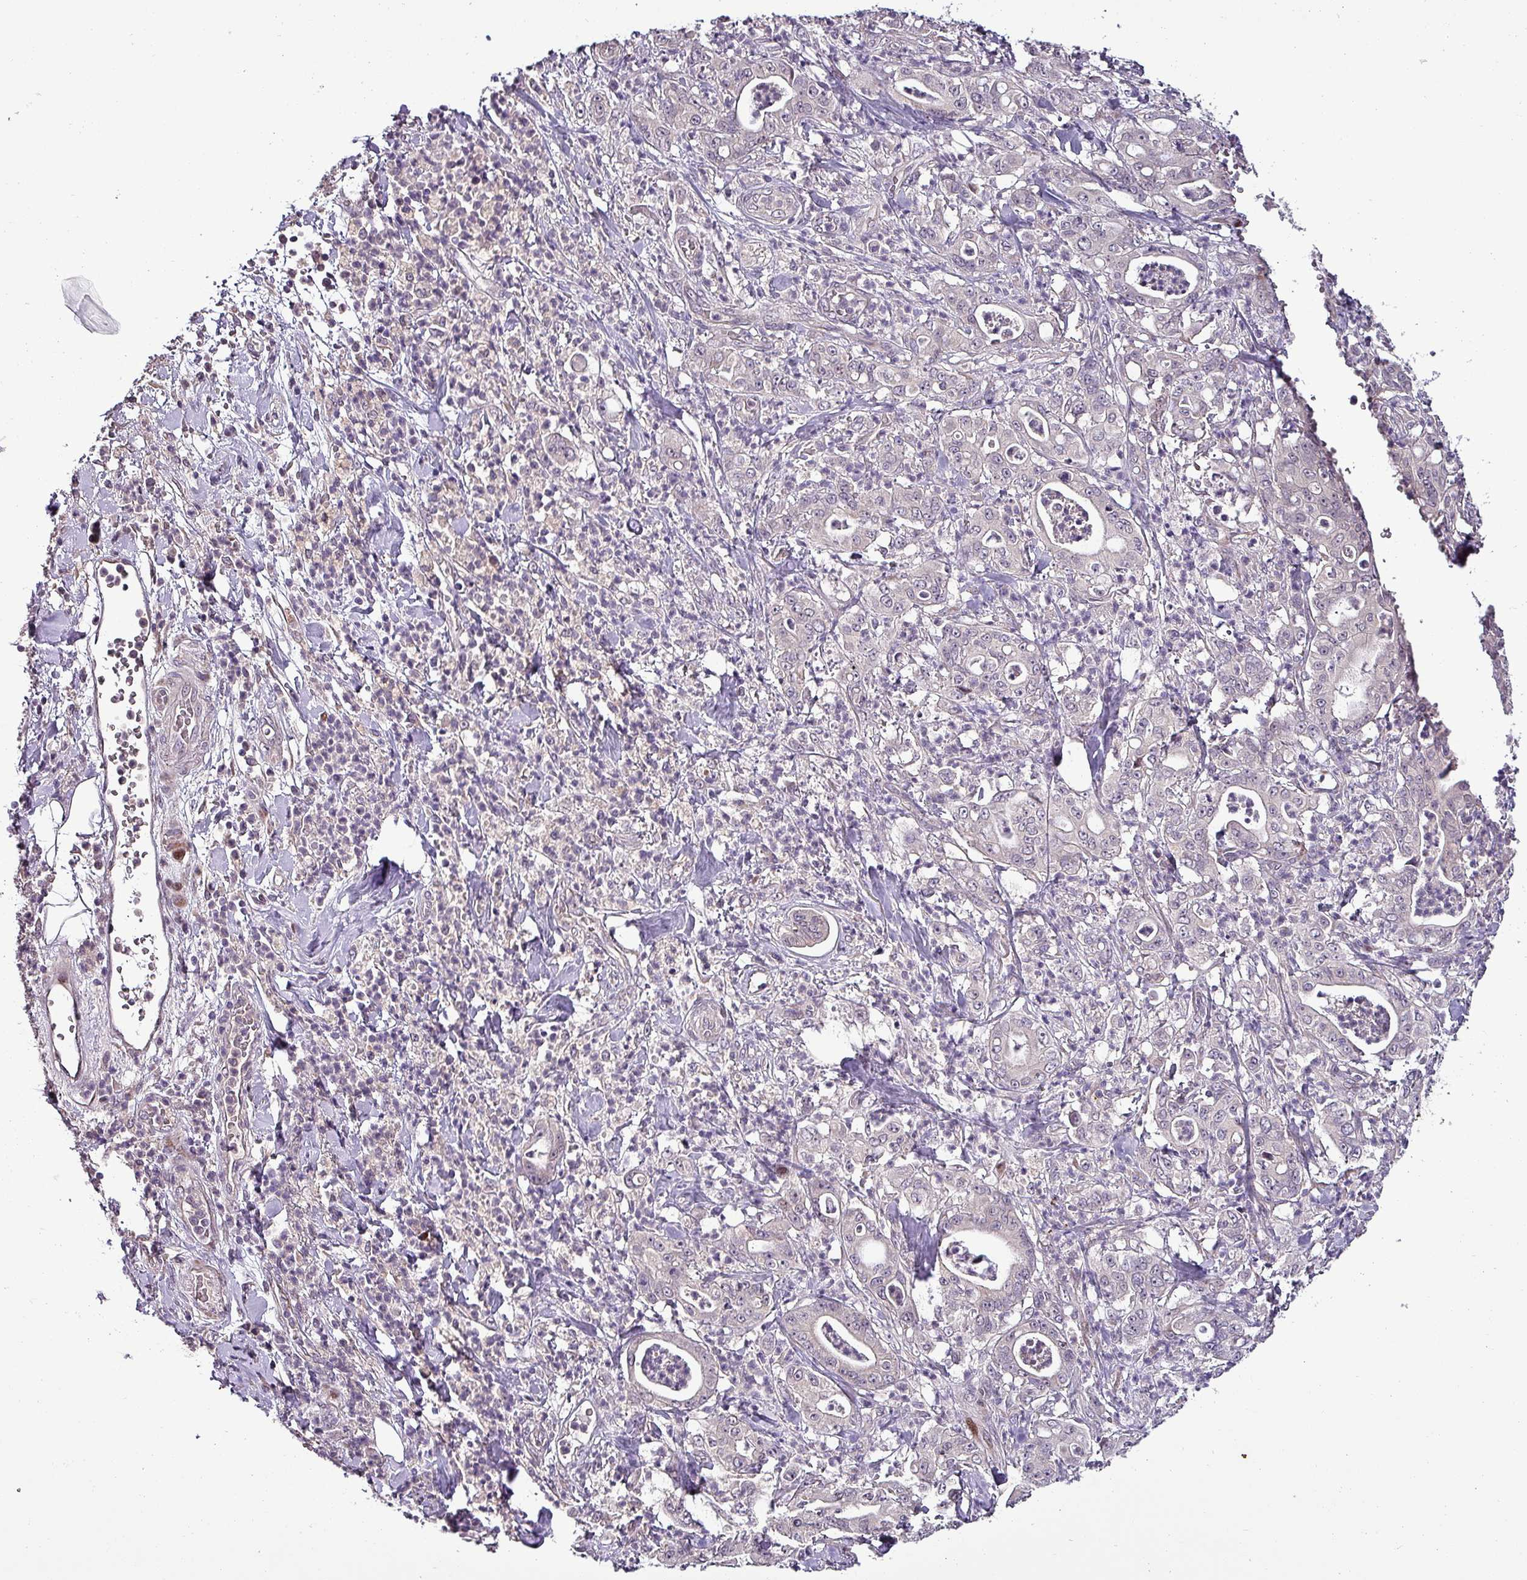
{"staining": {"intensity": "negative", "quantity": "none", "location": "none"}, "tissue": "pancreatic cancer", "cell_type": "Tumor cells", "image_type": "cancer", "snomed": [{"axis": "morphology", "description": "Adenocarcinoma, NOS"}, {"axis": "topography", "description": "Pancreas"}], "caption": "Immunohistochemistry histopathology image of human pancreatic adenocarcinoma stained for a protein (brown), which exhibits no staining in tumor cells.", "gene": "GRAPL", "patient": {"sex": "male", "age": 71}}